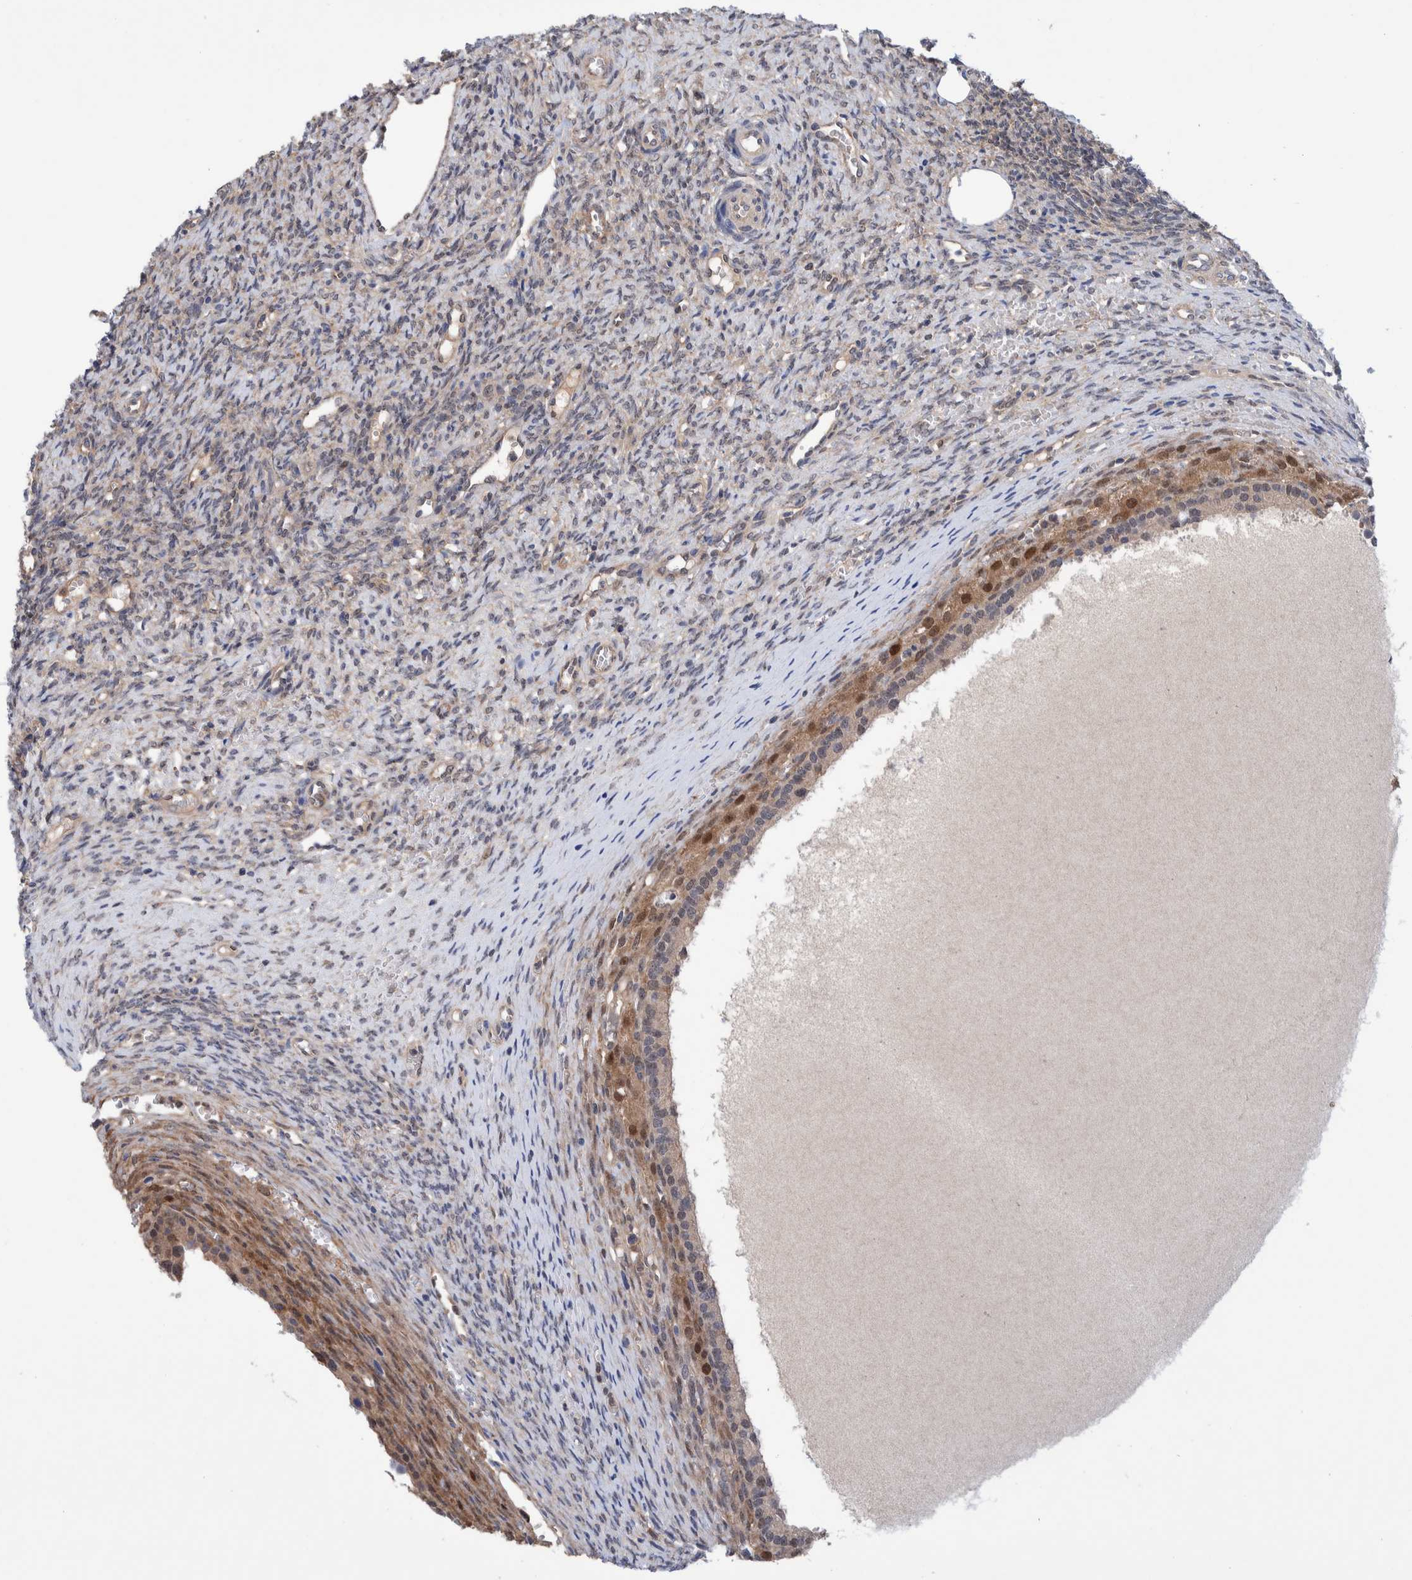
{"staining": {"intensity": "moderate", "quantity": ">75%", "location": "cytoplasmic/membranous"}, "tissue": "ovary", "cell_type": "Follicle cells", "image_type": "normal", "snomed": [{"axis": "morphology", "description": "Normal tissue, NOS"}, {"axis": "topography", "description": "Ovary"}], "caption": "Protein analysis of unremarkable ovary exhibits moderate cytoplasmic/membranous staining in approximately >75% of follicle cells. The staining was performed using DAB, with brown indicating positive protein expression. Nuclei are stained blue with hematoxylin.", "gene": "PFAS", "patient": {"sex": "female", "age": 41}}